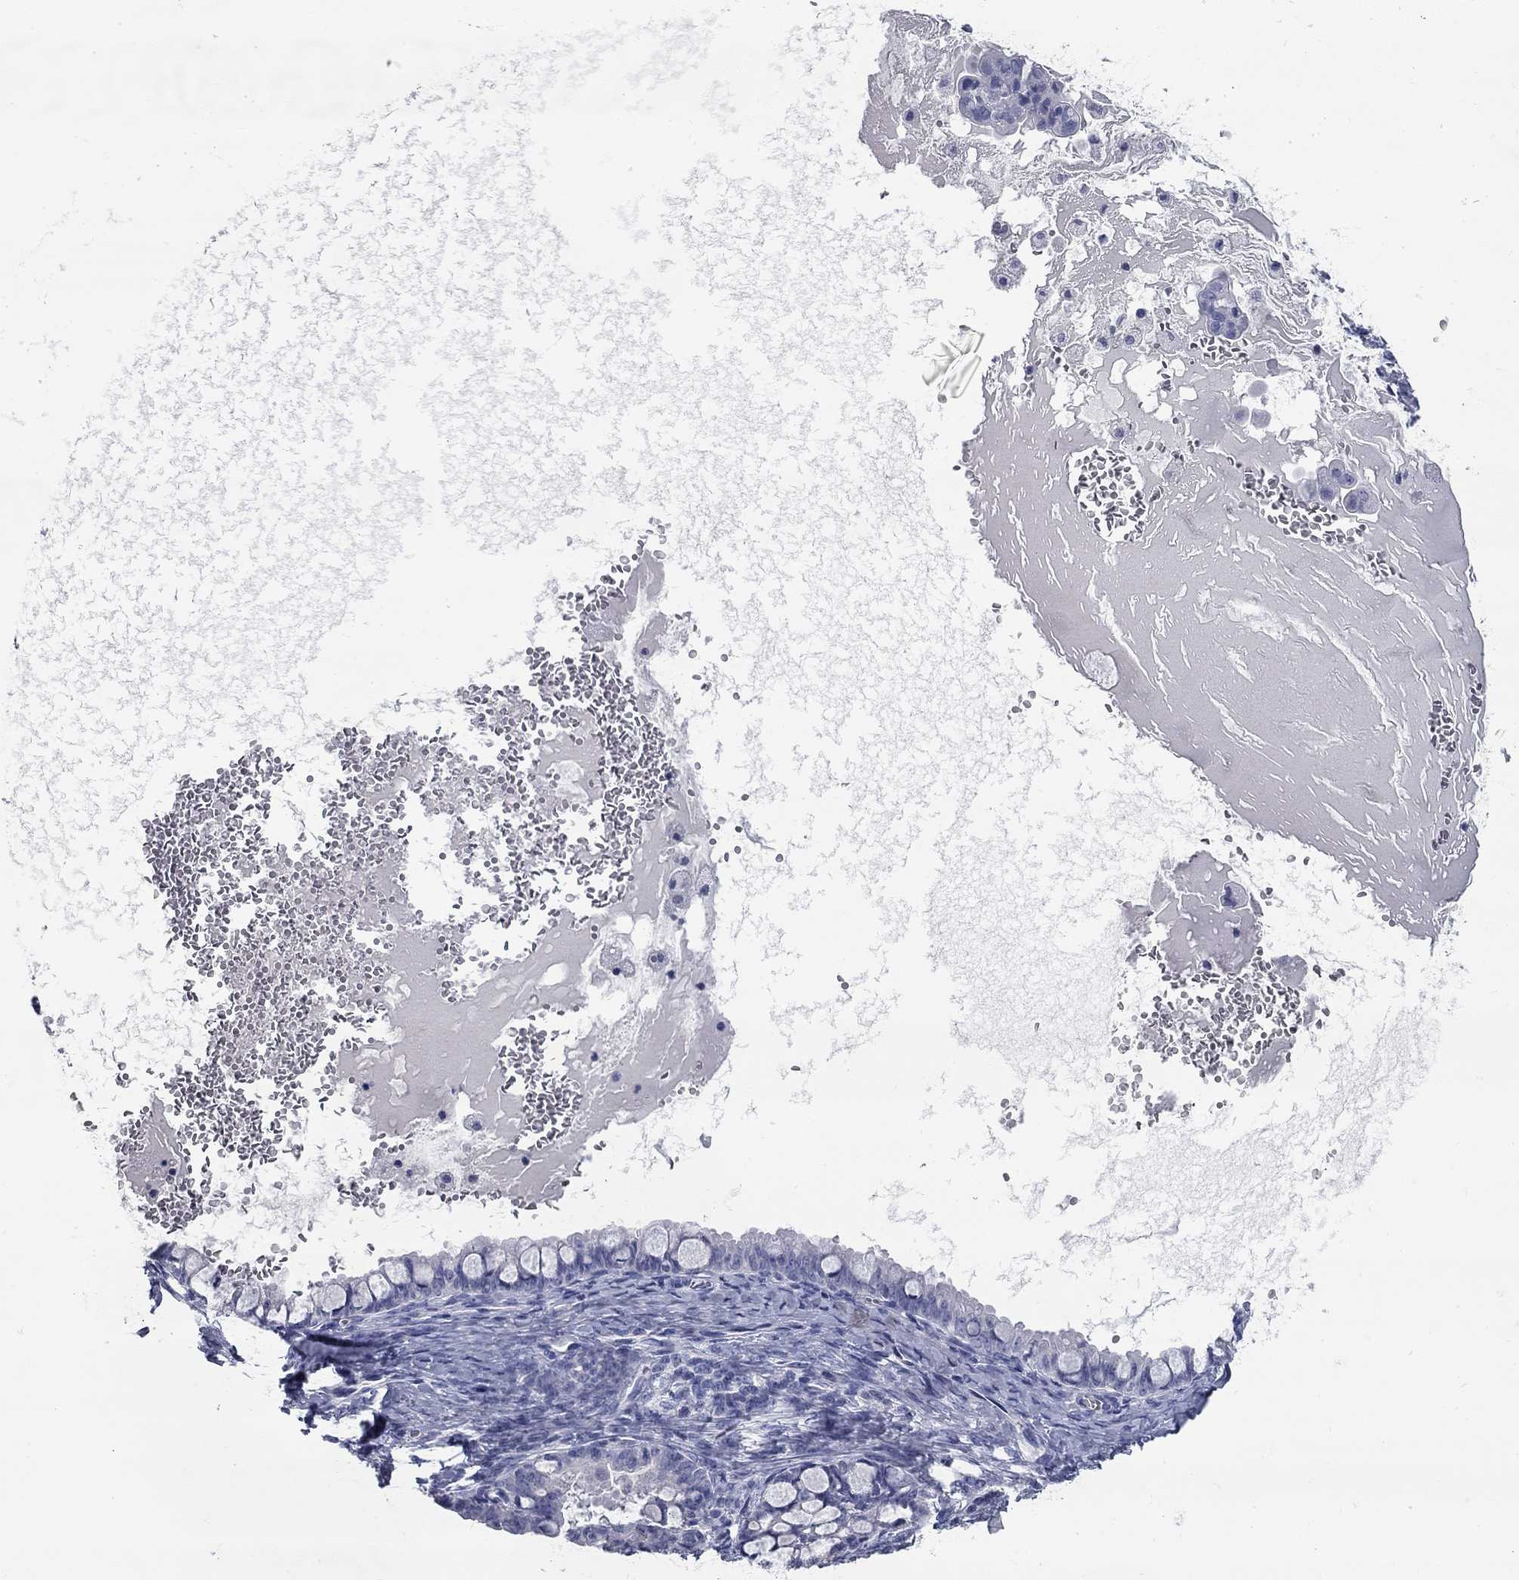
{"staining": {"intensity": "negative", "quantity": "none", "location": "none"}, "tissue": "ovarian cancer", "cell_type": "Tumor cells", "image_type": "cancer", "snomed": [{"axis": "morphology", "description": "Cystadenocarcinoma, mucinous, NOS"}, {"axis": "topography", "description": "Ovary"}], "caption": "Micrograph shows no protein expression in tumor cells of ovarian cancer (mucinous cystadenocarcinoma) tissue.", "gene": "SYT12", "patient": {"sex": "female", "age": 63}}